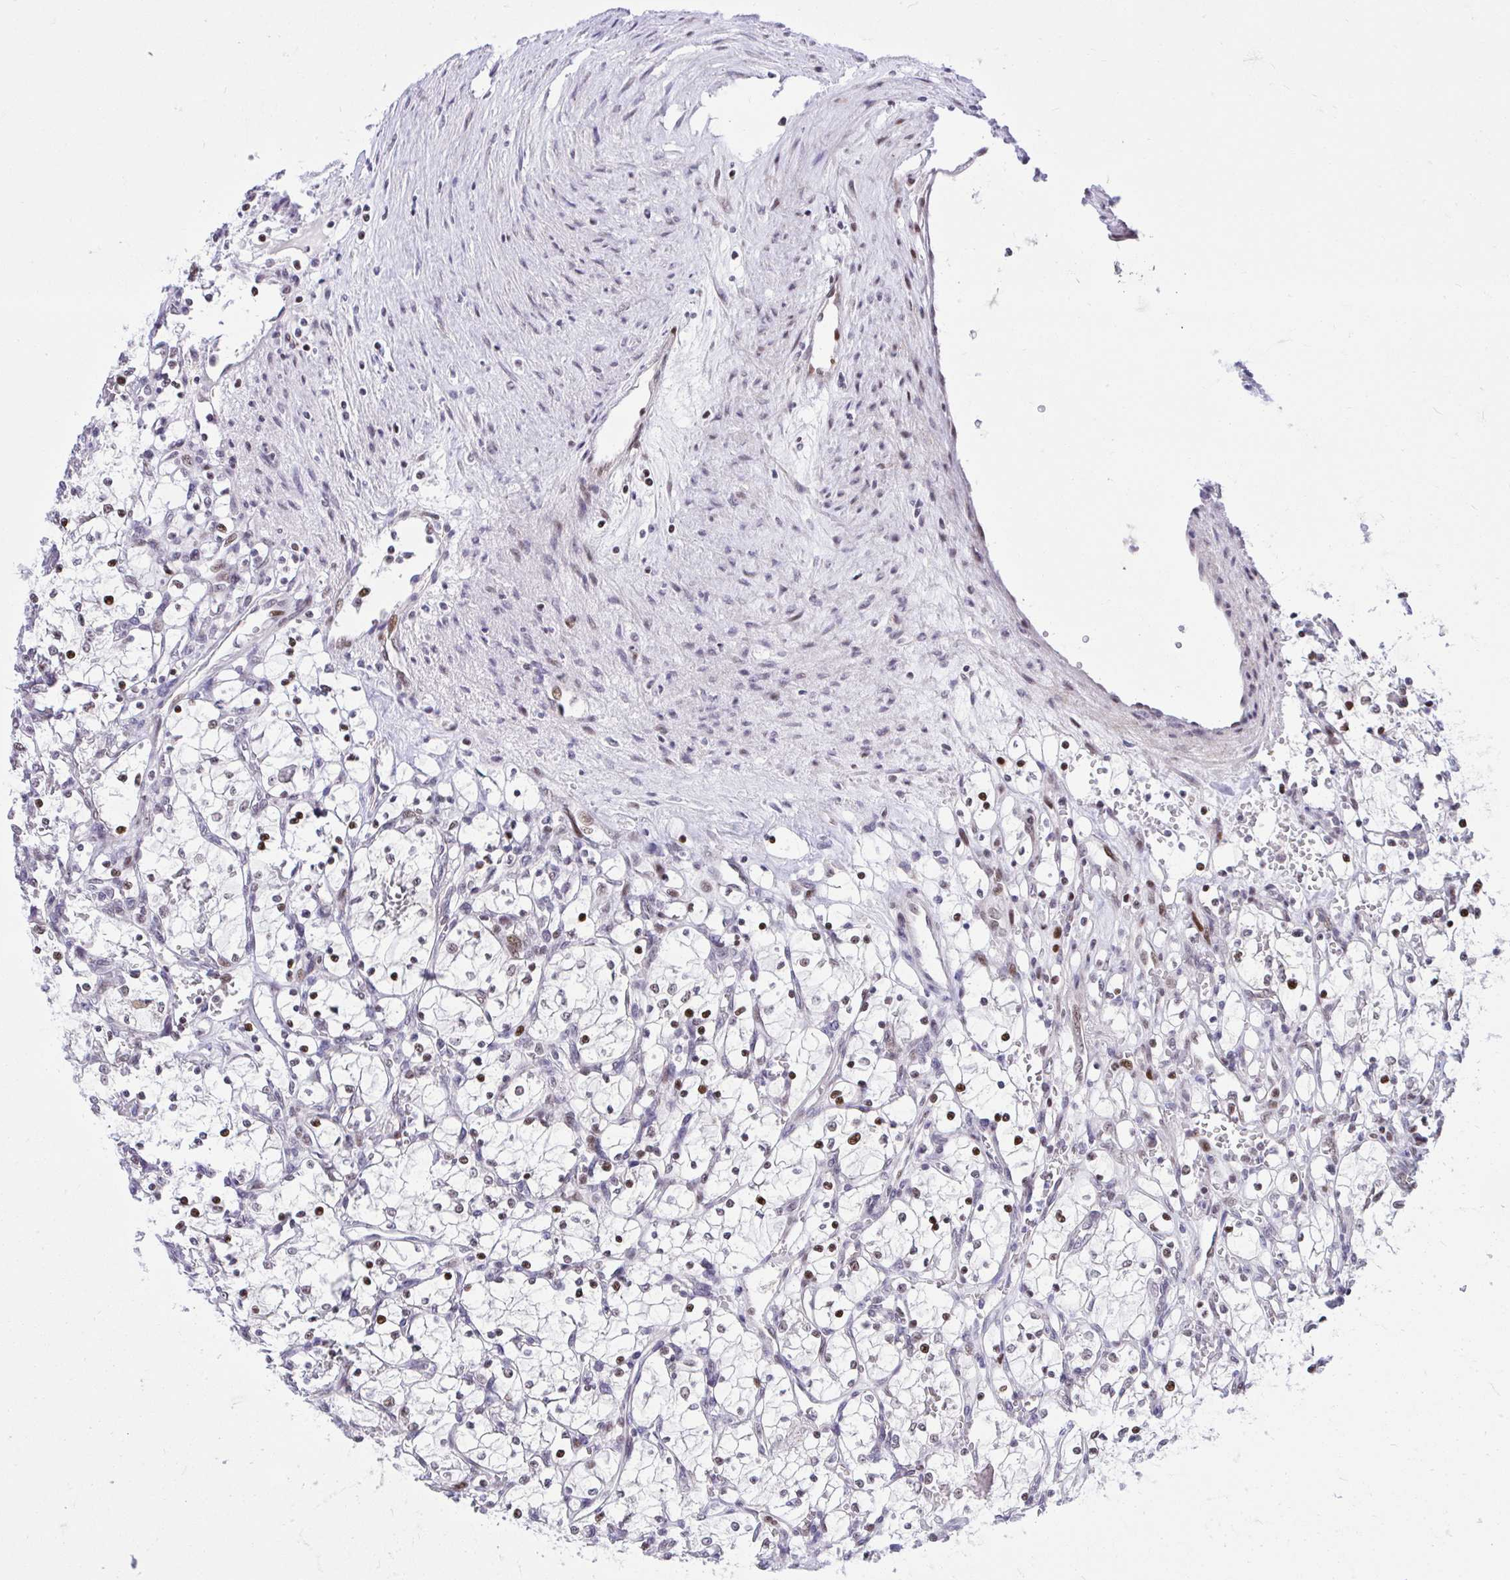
{"staining": {"intensity": "moderate", "quantity": "25%-75%", "location": "nuclear"}, "tissue": "renal cancer", "cell_type": "Tumor cells", "image_type": "cancer", "snomed": [{"axis": "morphology", "description": "Adenocarcinoma, NOS"}, {"axis": "topography", "description": "Kidney"}], "caption": "Protein staining displays moderate nuclear expression in about 25%-75% of tumor cells in renal cancer. The protein of interest is stained brown, and the nuclei are stained in blue (DAB IHC with brightfield microscopy, high magnification).", "gene": "C14orf39", "patient": {"sex": "female", "age": 69}}